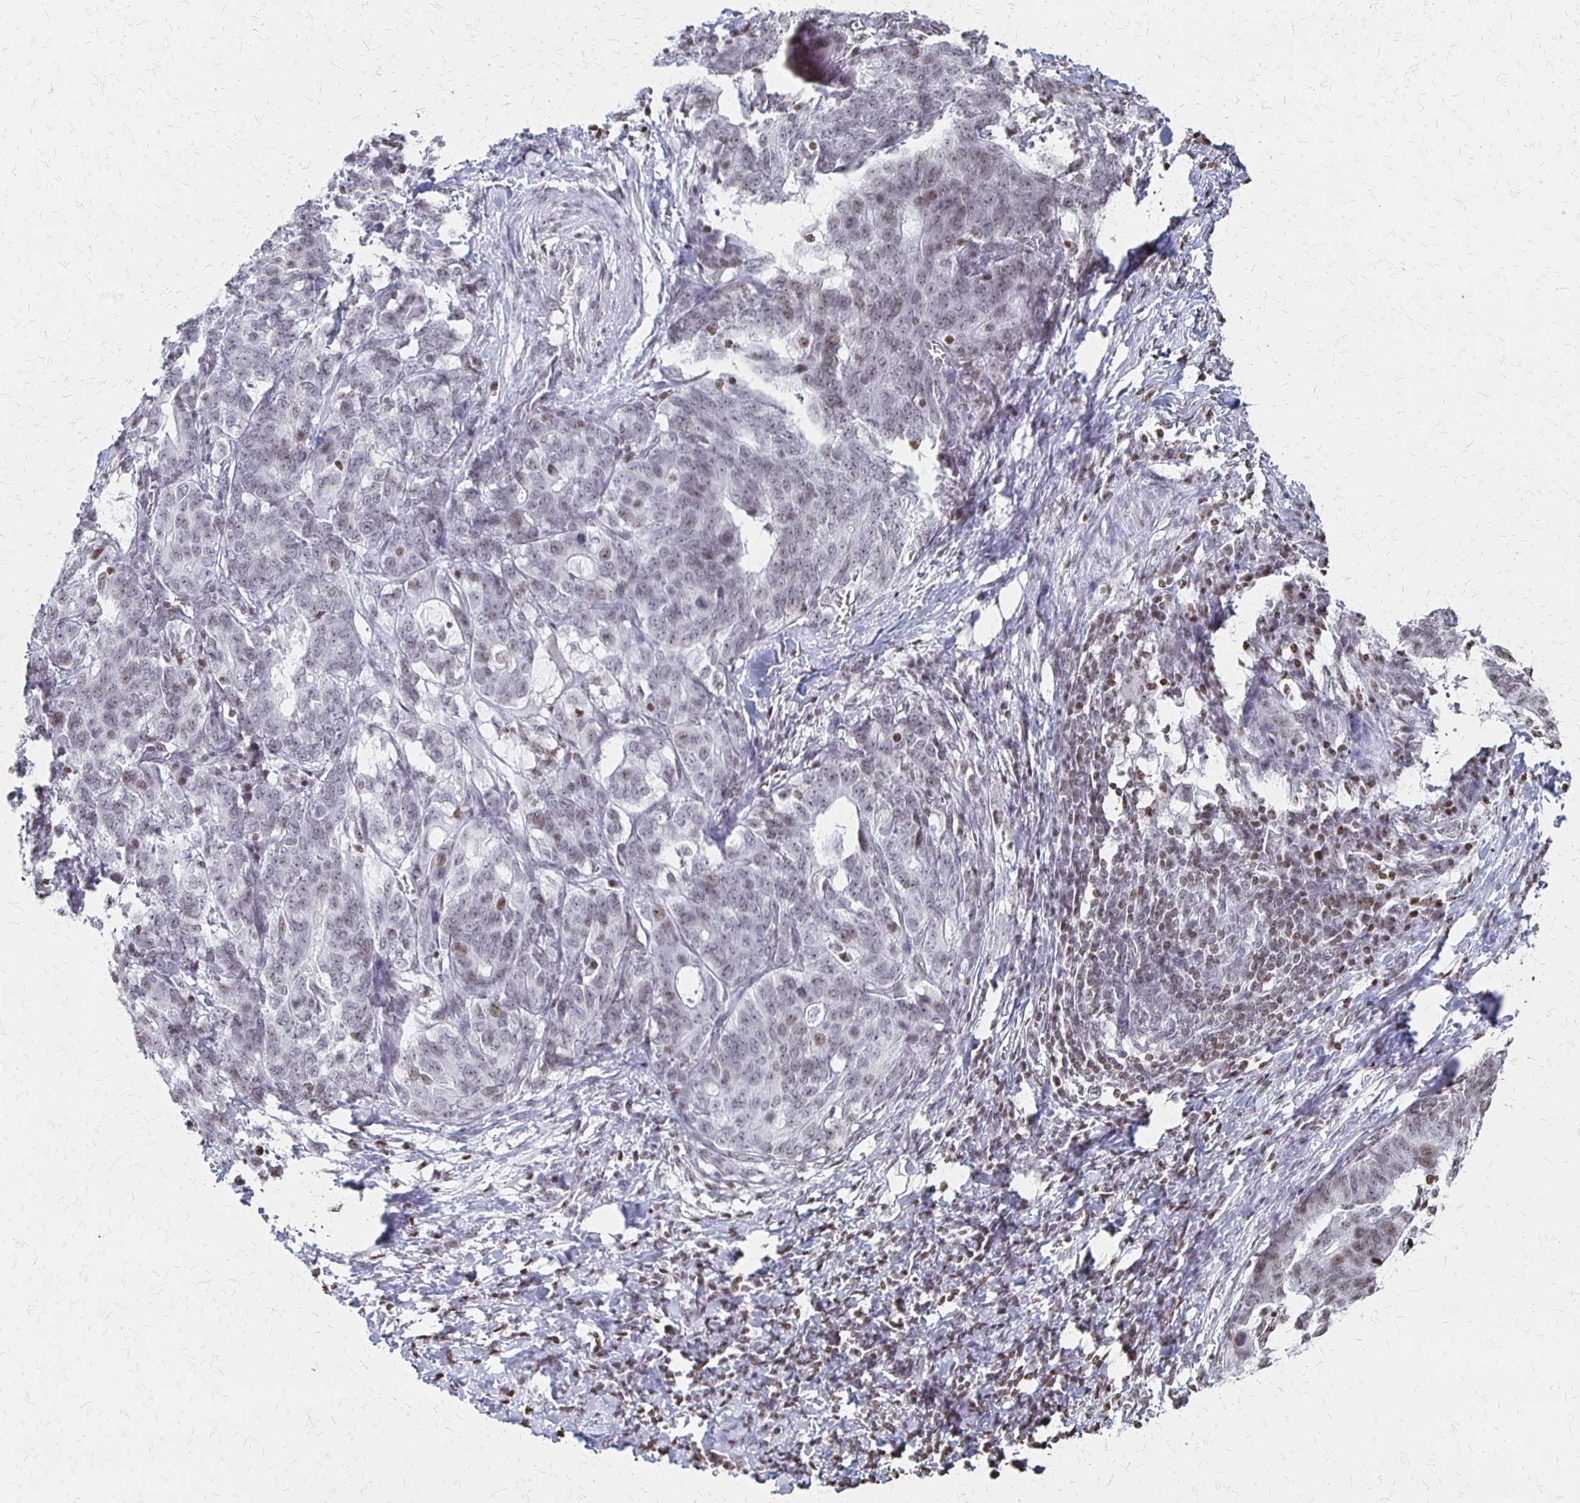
{"staining": {"intensity": "weak", "quantity": "<25%", "location": "nuclear"}, "tissue": "stomach cancer", "cell_type": "Tumor cells", "image_type": "cancer", "snomed": [{"axis": "morphology", "description": "Normal tissue, NOS"}, {"axis": "morphology", "description": "Adenocarcinoma, NOS"}, {"axis": "topography", "description": "Stomach"}], "caption": "This is an immunohistochemistry image of stomach cancer. There is no staining in tumor cells.", "gene": "ZNF280C", "patient": {"sex": "female", "age": 64}}